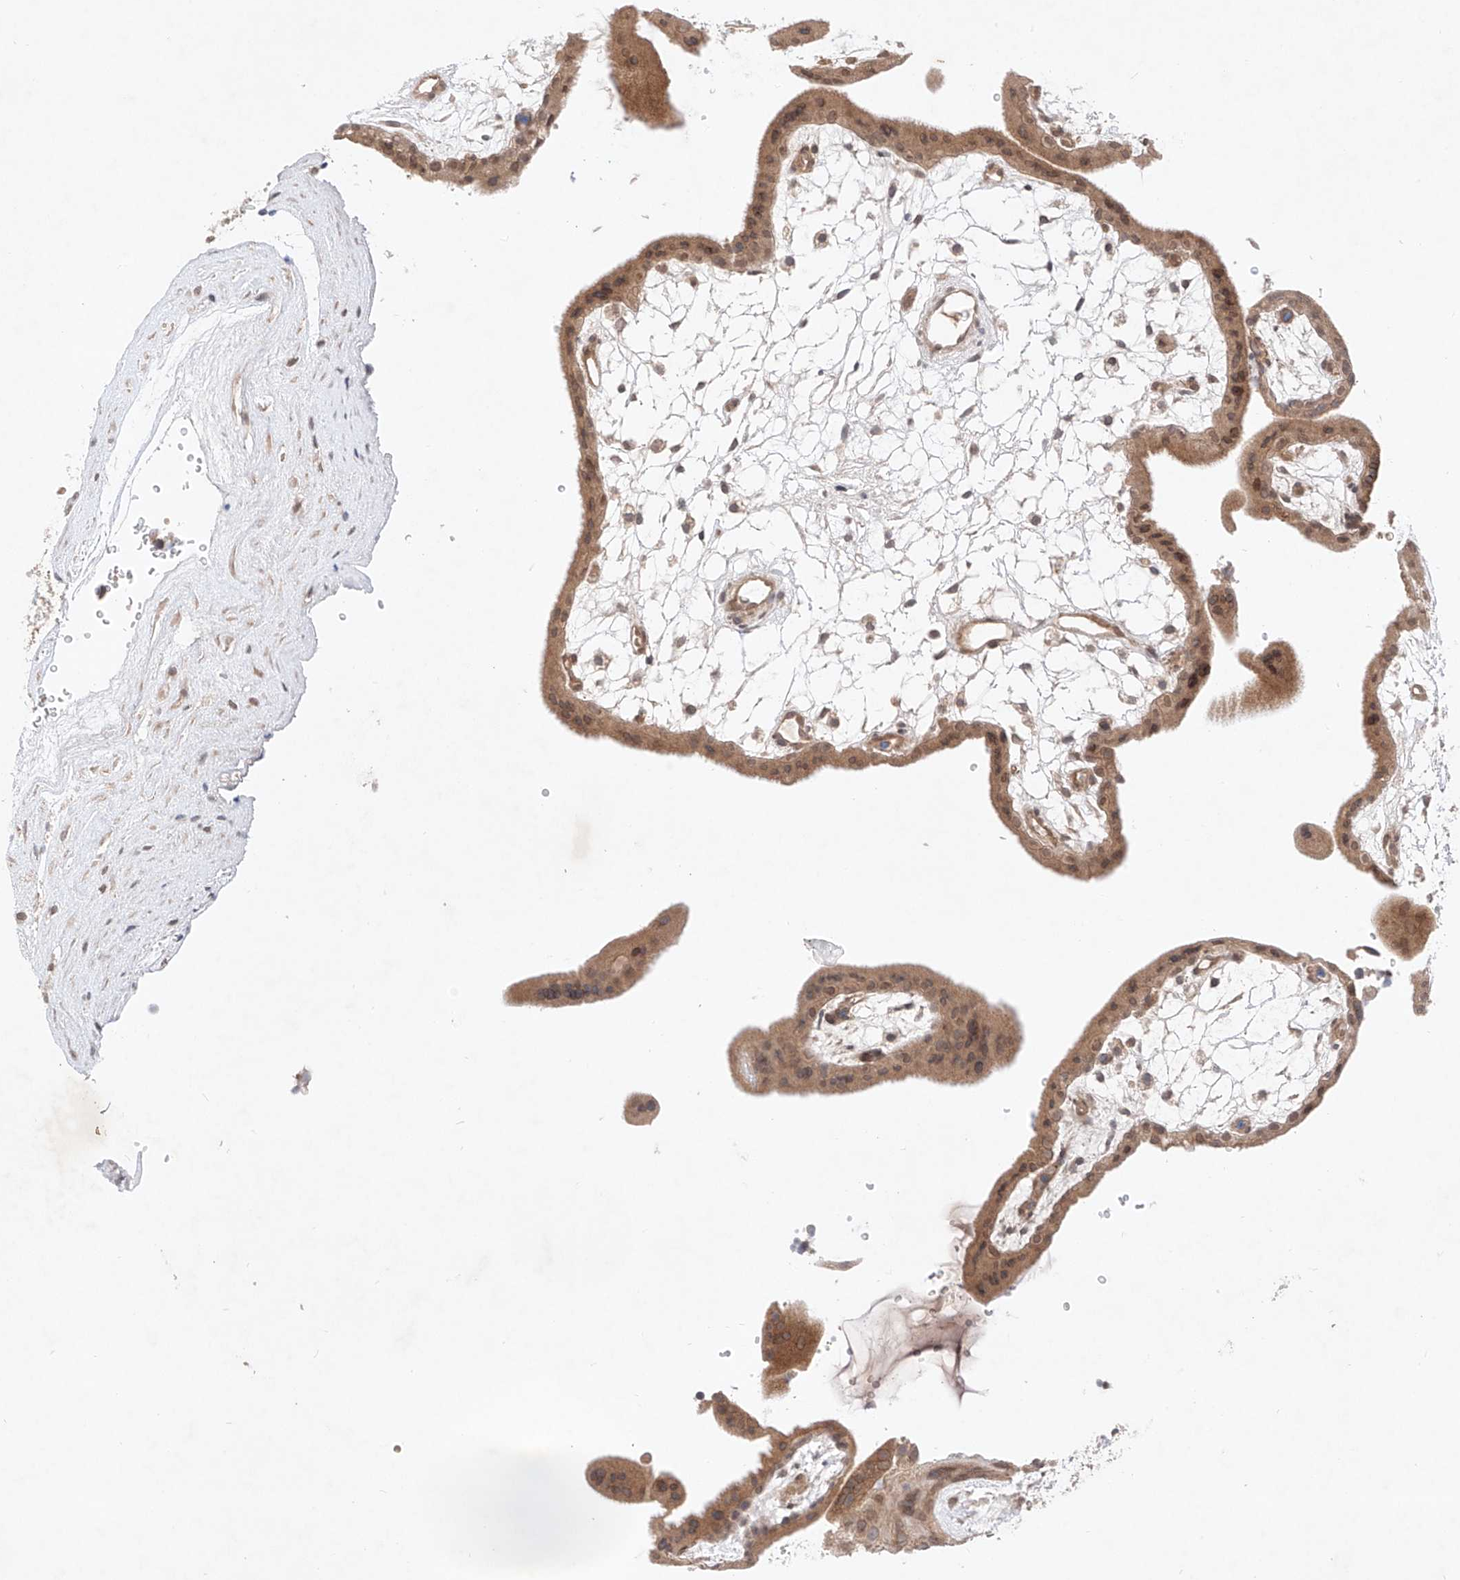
{"staining": {"intensity": "moderate", "quantity": ">75%", "location": "cytoplasmic/membranous,nuclear"}, "tissue": "placenta", "cell_type": "Decidual cells", "image_type": "normal", "snomed": [{"axis": "morphology", "description": "Normal tissue, NOS"}, {"axis": "topography", "description": "Placenta"}], "caption": "A photomicrograph showing moderate cytoplasmic/membranous,nuclear staining in about >75% of decidual cells in benign placenta, as visualized by brown immunohistochemical staining.", "gene": "ZNF124", "patient": {"sex": "female", "age": 18}}